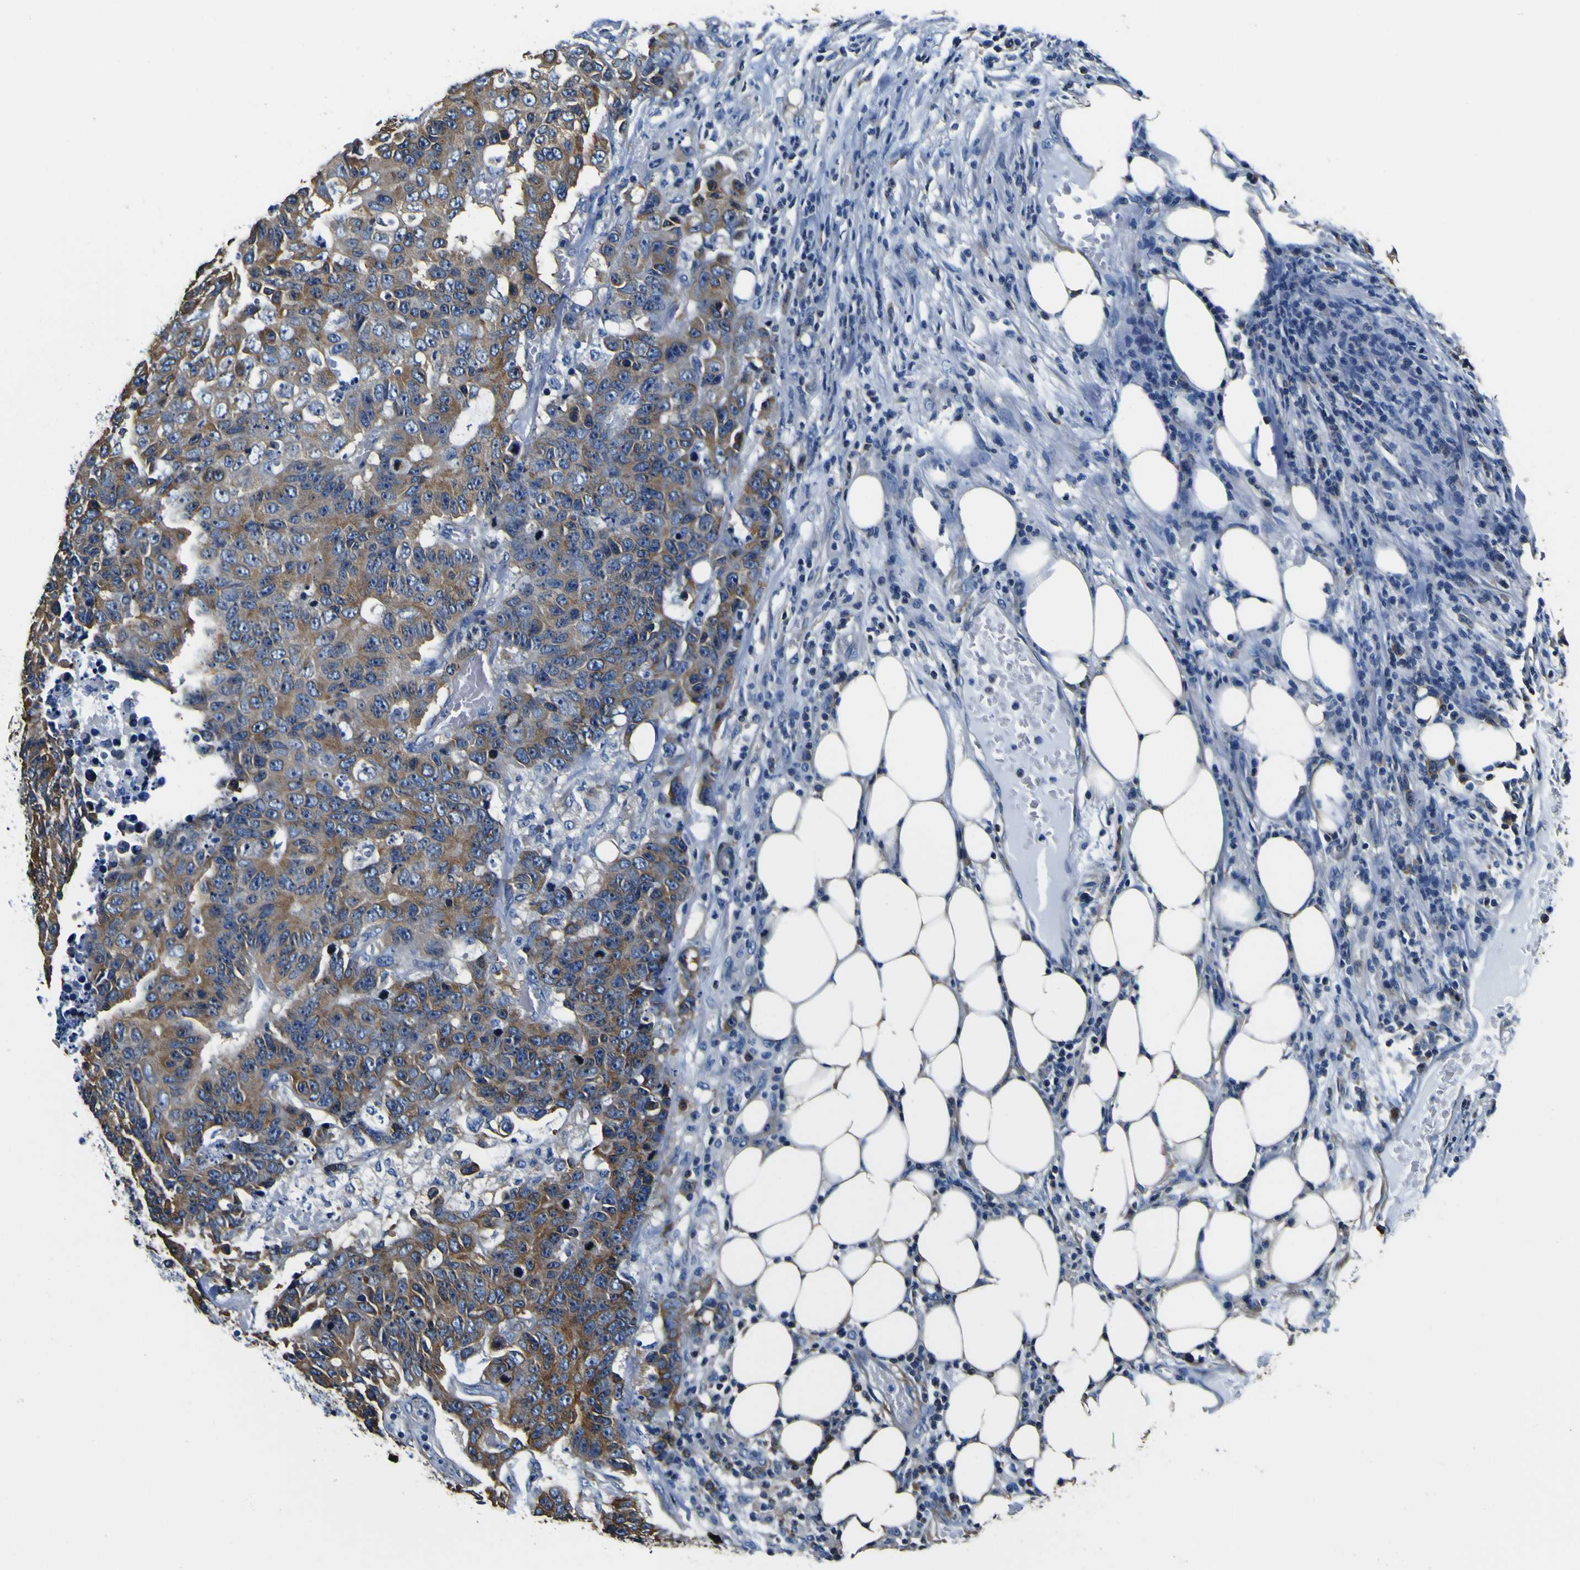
{"staining": {"intensity": "moderate", "quantity": ">75%", "location": "cytoplasmic/membranous"}, "tissue": "colorectal cancer", "cell_type": "Tumor cells", "image_type": "cancer", "snomed": [{"axis": "morphology", "description": "Adenocarcinoma, NOS"}, {"axis": "topography", "description": "Colon"}], "caption": "This photomicrograph shows immunohistochemistry staining of human colorectal cancer, with medium moderate cytoplasmic/membranous staining in approximately >75% of tumor cells.", "gene": "TUBA1B", "patient": {"sex": "female", "age": 86}}